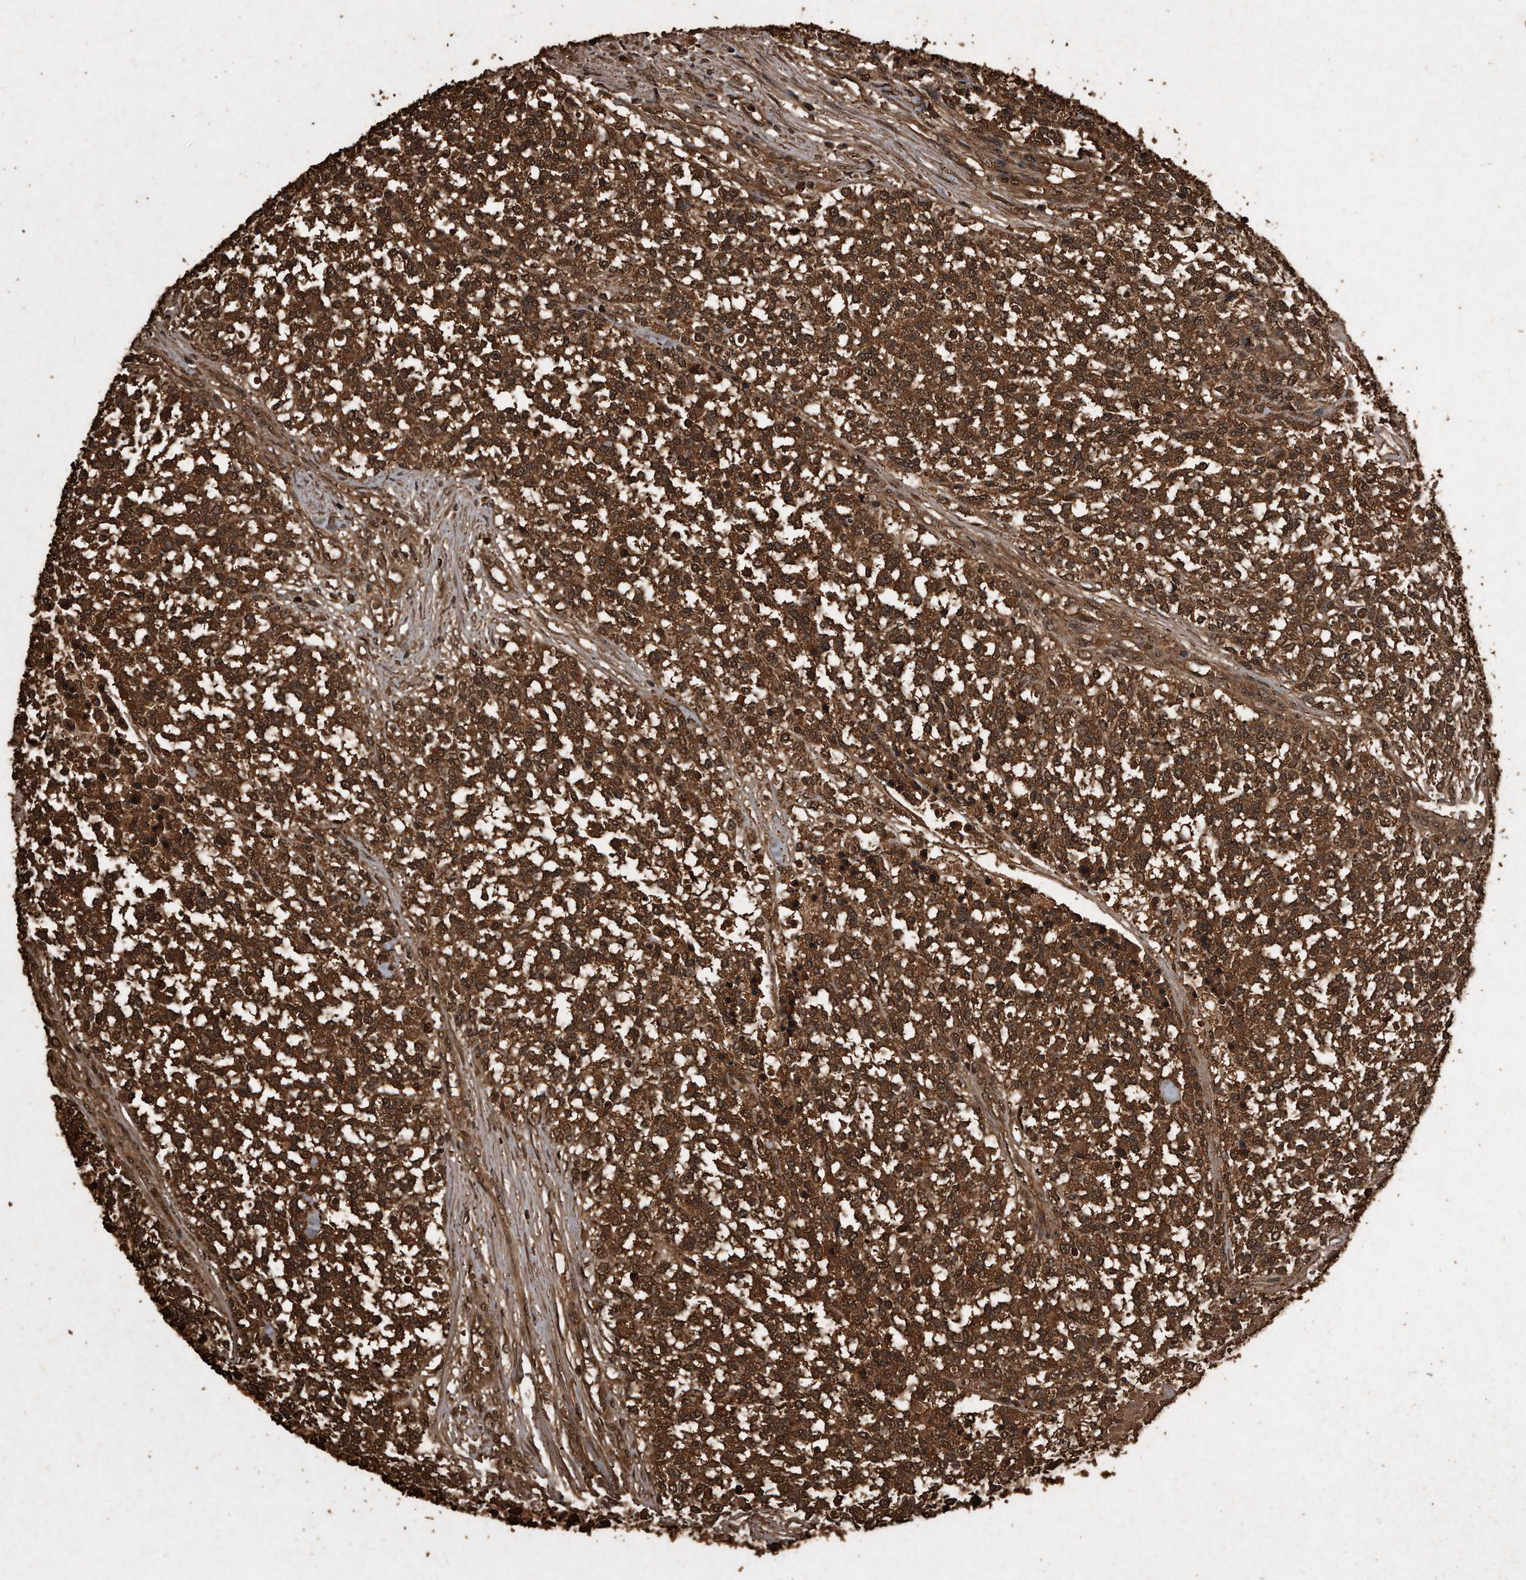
{"staining": {"intensity": "strong", "quantity": ">75%", "location": "cytoplasmic/membranous"}, "tissue": "testis cancer", "cell_type": "Tumor cells", "image_type": "cancer", "snomed": [{"axis": "morphology", "description": "Seminoma, NOS"}, {"axis": "topography", "description": "Testis"}], "caption": "Protein staining shows strong cytoplasmic/membranous expression in approximately >75% of tumor cells in seminoma (testis).", "gene": "CFLAR", "patient": {"sex": "male", "age": 59}}